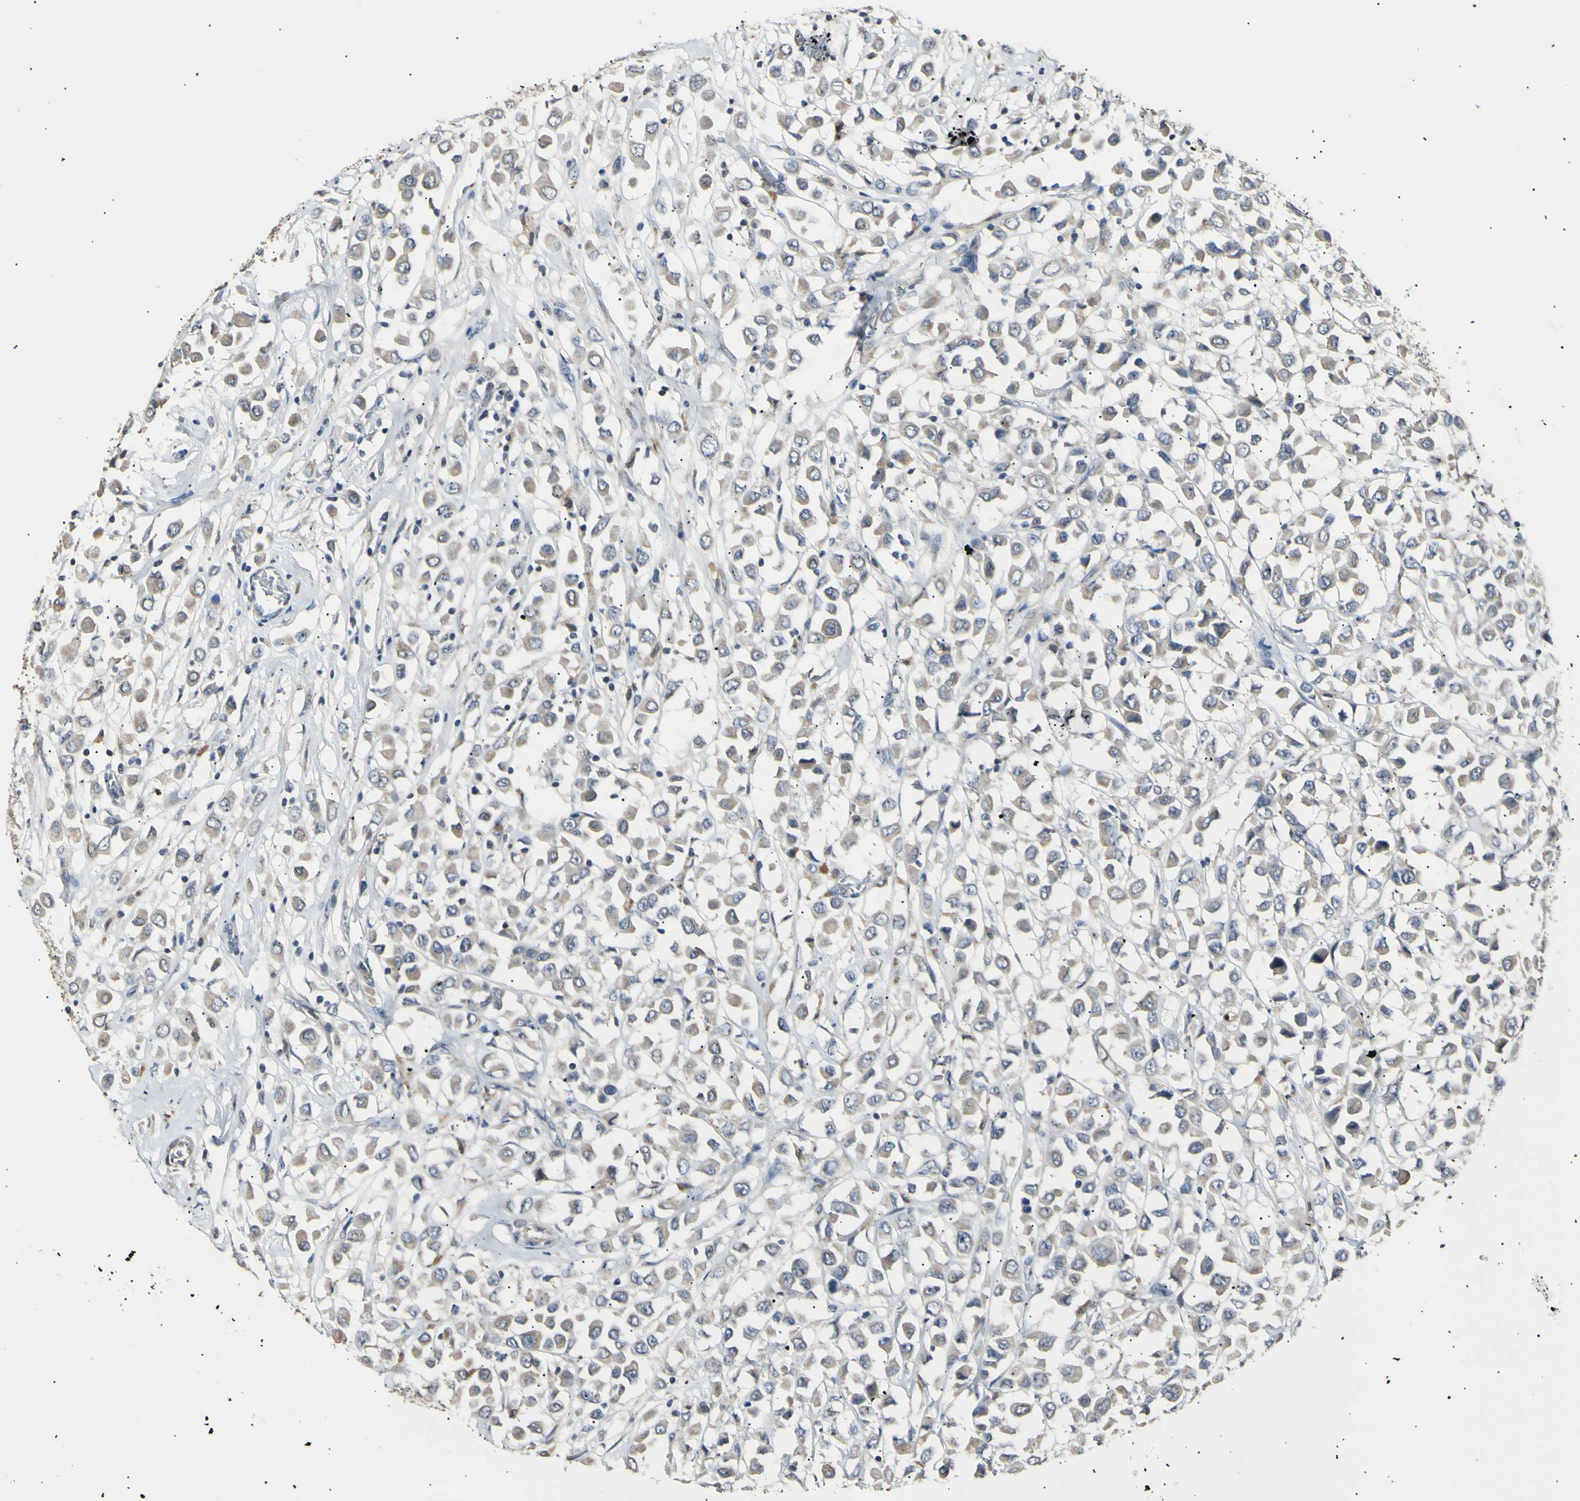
{"staining": {"intensity": "weak", "quantity": ">75%", "location": "cytoplasmic/membranous"}, "tissue": "breast cancer", "cell_type": "Tumor cells", "image_type": "cancer", "snomed": [{"axis": "morphology", "description": "Duct carcinoma"}, {"axis": "topography", "description": "Breast"}], "caption": "A brown stain labels weak cytoplasmic/membranous staining of a protein in human breast intraductal carcinoma tumor cells.", "gene": "LDLR", "patient": {"sex": "female", "age": 61}}